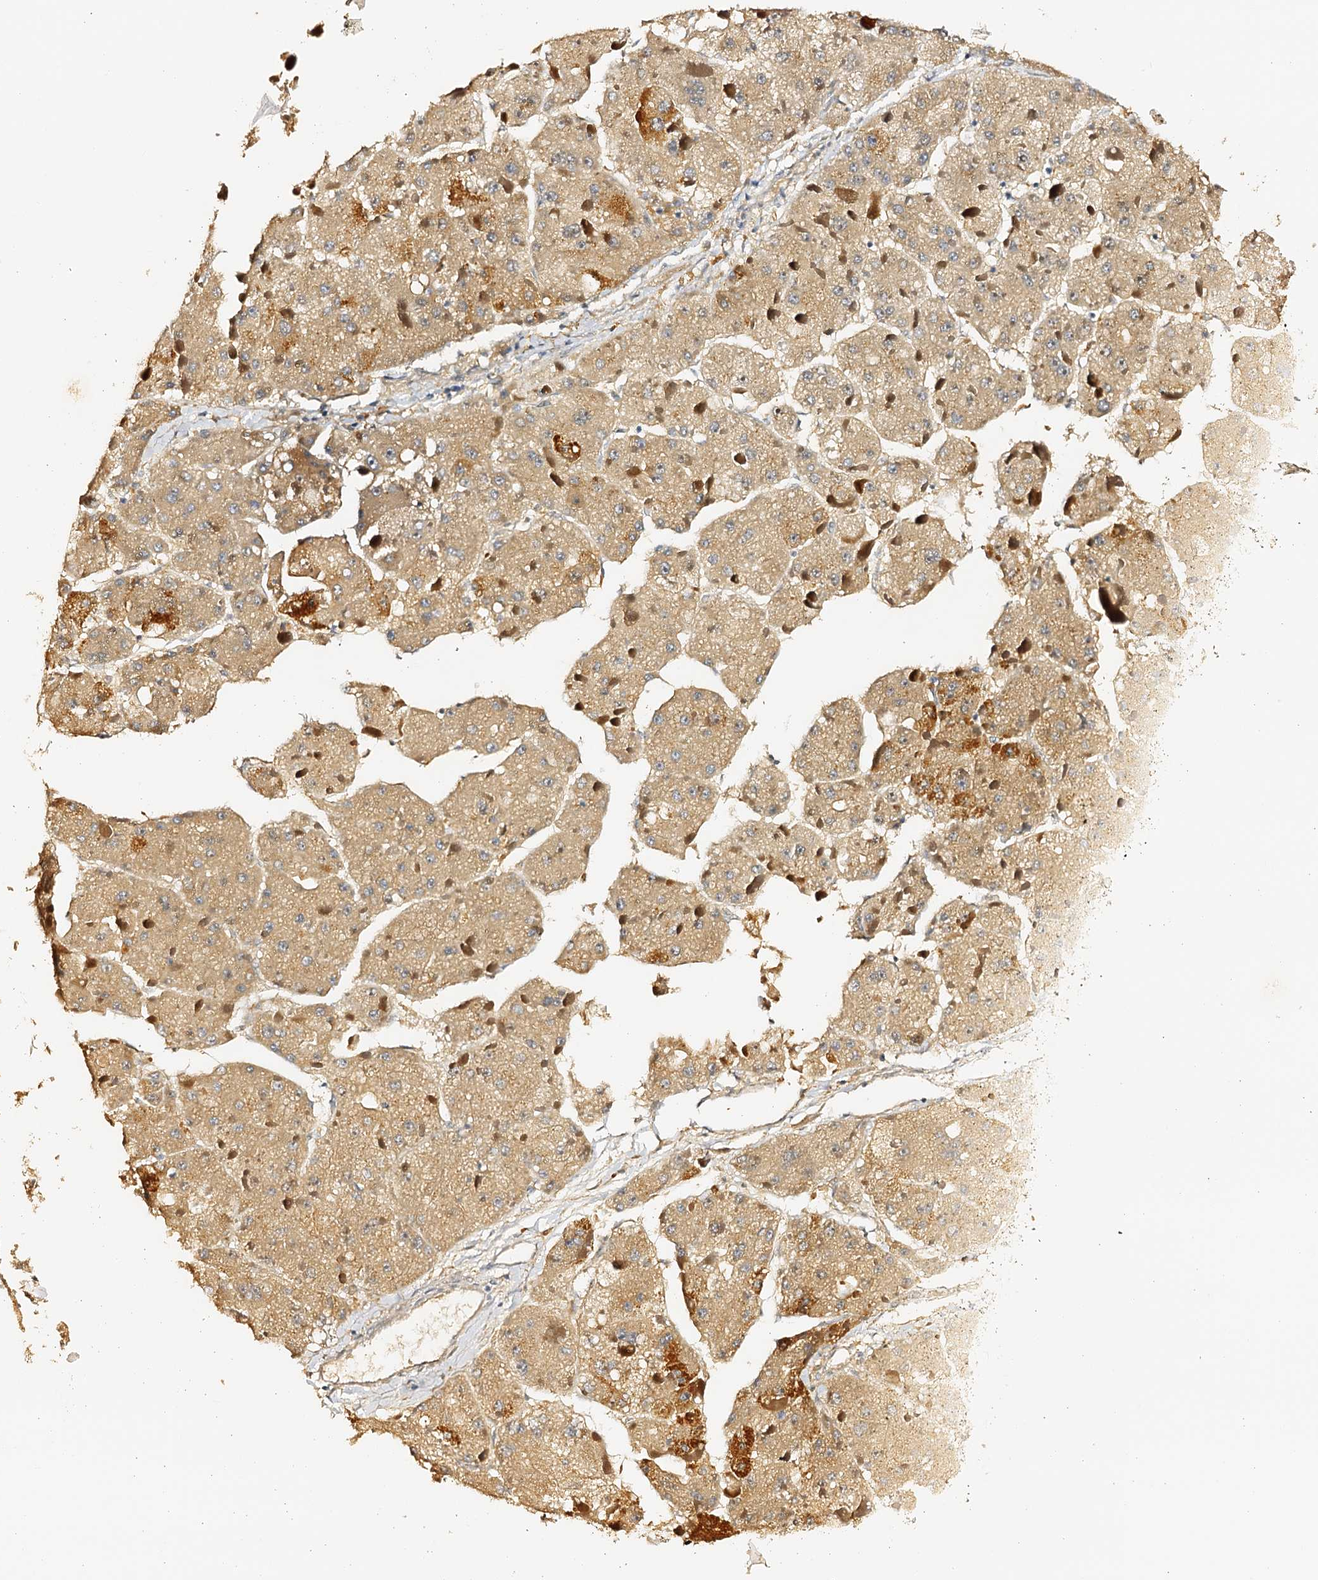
{"staining": {"intensity": "weak", "quantity": ">75%", "location": "cytoplasmic/membranous"}, "tissue": "liver cancer", "cell_type": "Tumor cells", "image_type": "cancer", "snomed": [{"axis": "morphology", "description": "Carcinoma, Hepatocellular, NOS"}, {"axis": "topography", "description": "Liver"}], "caption": "This histopathology image reveals IHC staining of liver cancer (hepatocellular carcinoma), with low weak cytoplasmic/membranous positivity in approximately >75% of tumor cells.", "gene": "DMXL2", "patient": {"sex": "female", "age": 73}}